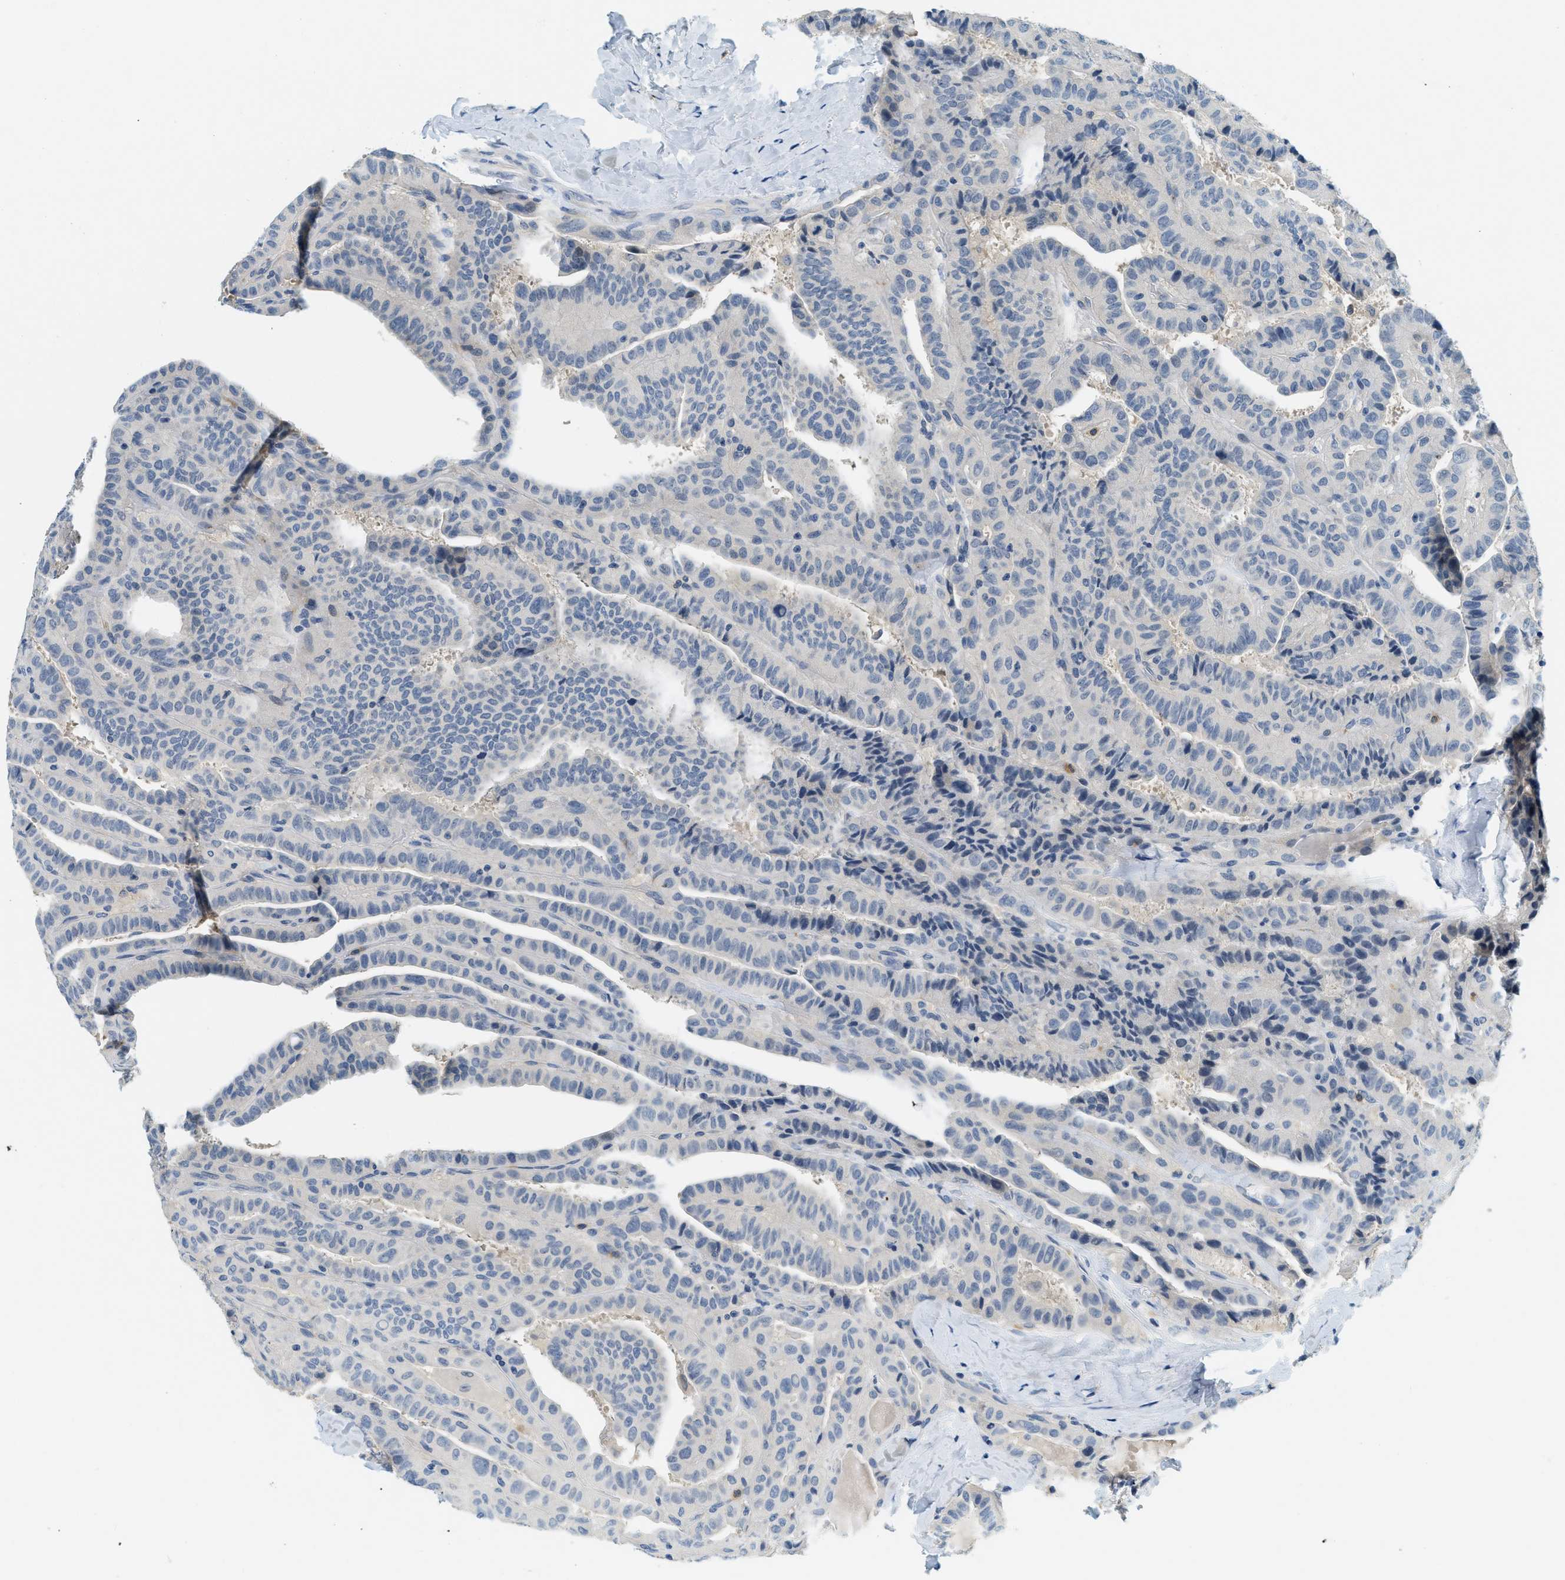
{"staining": {"intensity": "negative", "quantity": "none", "location": "none"}, "tissue": "thyroid cancer", "cell_type": "Tumor cells", "image_type": "cancer", "snomed": [{"axis": "morphology", "description": "Papillary adenocarcinoma, NOS"}, {"axis": "topography", "description": "Thyroid gland"}], "caption": "Immunohistochemical staining of thyroid cancer (papillary adenocarcinoma) demonstrates no significant expression in tumor cells.", "gene": "RASGRP2", "patient": {"sex": "male", "age": 77}}